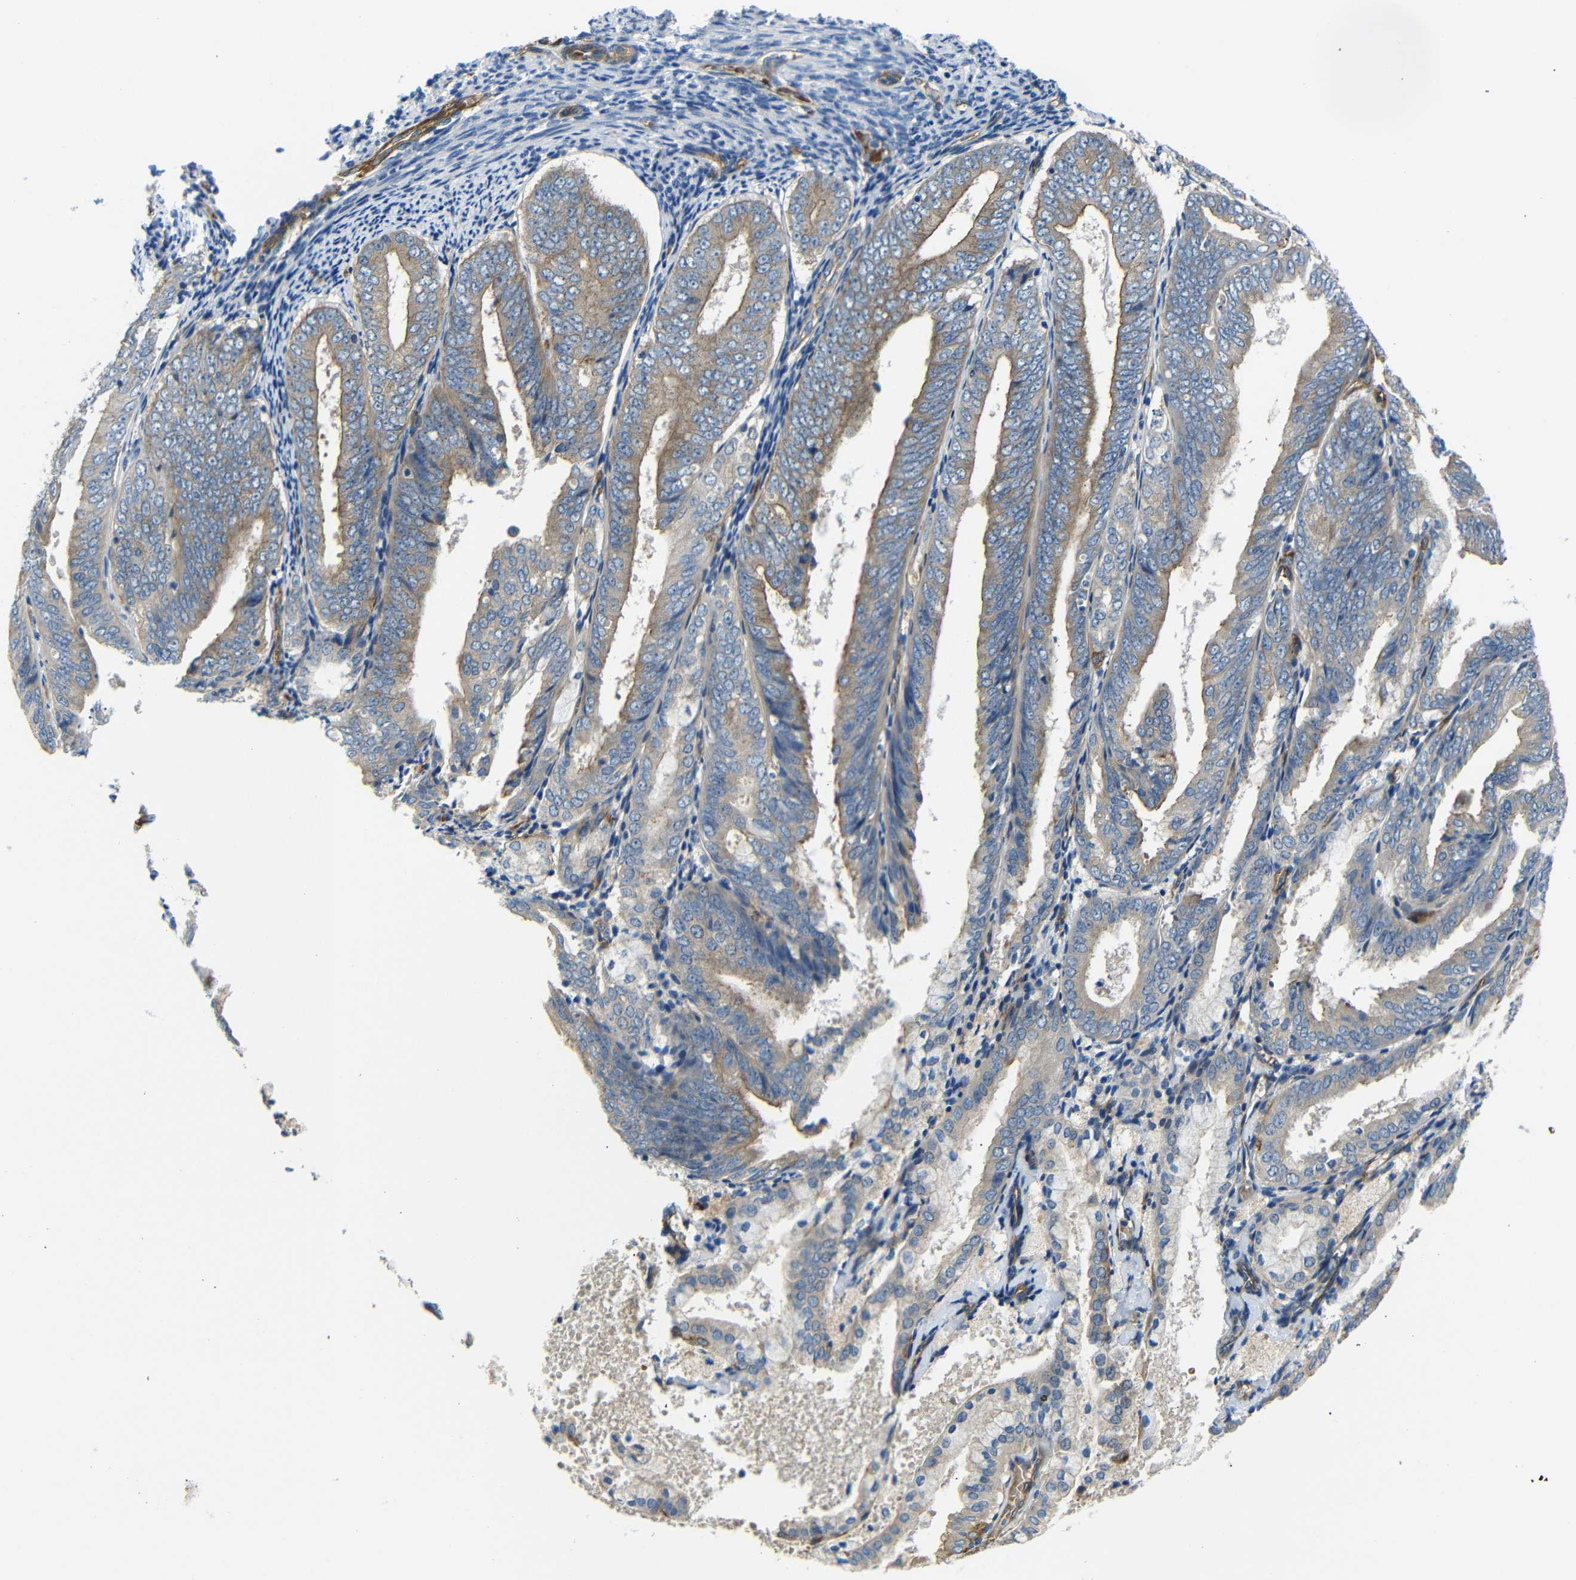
{"staining": {"intensity": "moderate", "quantity": "25%-75%", "location": "cytoplasmic/membranous"}, "tissue": "endometrial cancer", "cell_type": "Tumor cells", "image_type": "cancer", "snomed": [{"axis": "morphology", "description": "Adenocarcinoma, NOS"}, {"axis": "topography", "description": "Endometrium"}], "caption": "Protein expression analysis of human adenocarcinoma (endometrial) reveals moderate cytoplasmic/membranous positivity in approximately 25%-75% of tumor cells.", "gene": "MYO1B", "patient": {"sex": "female", "age": 63}}